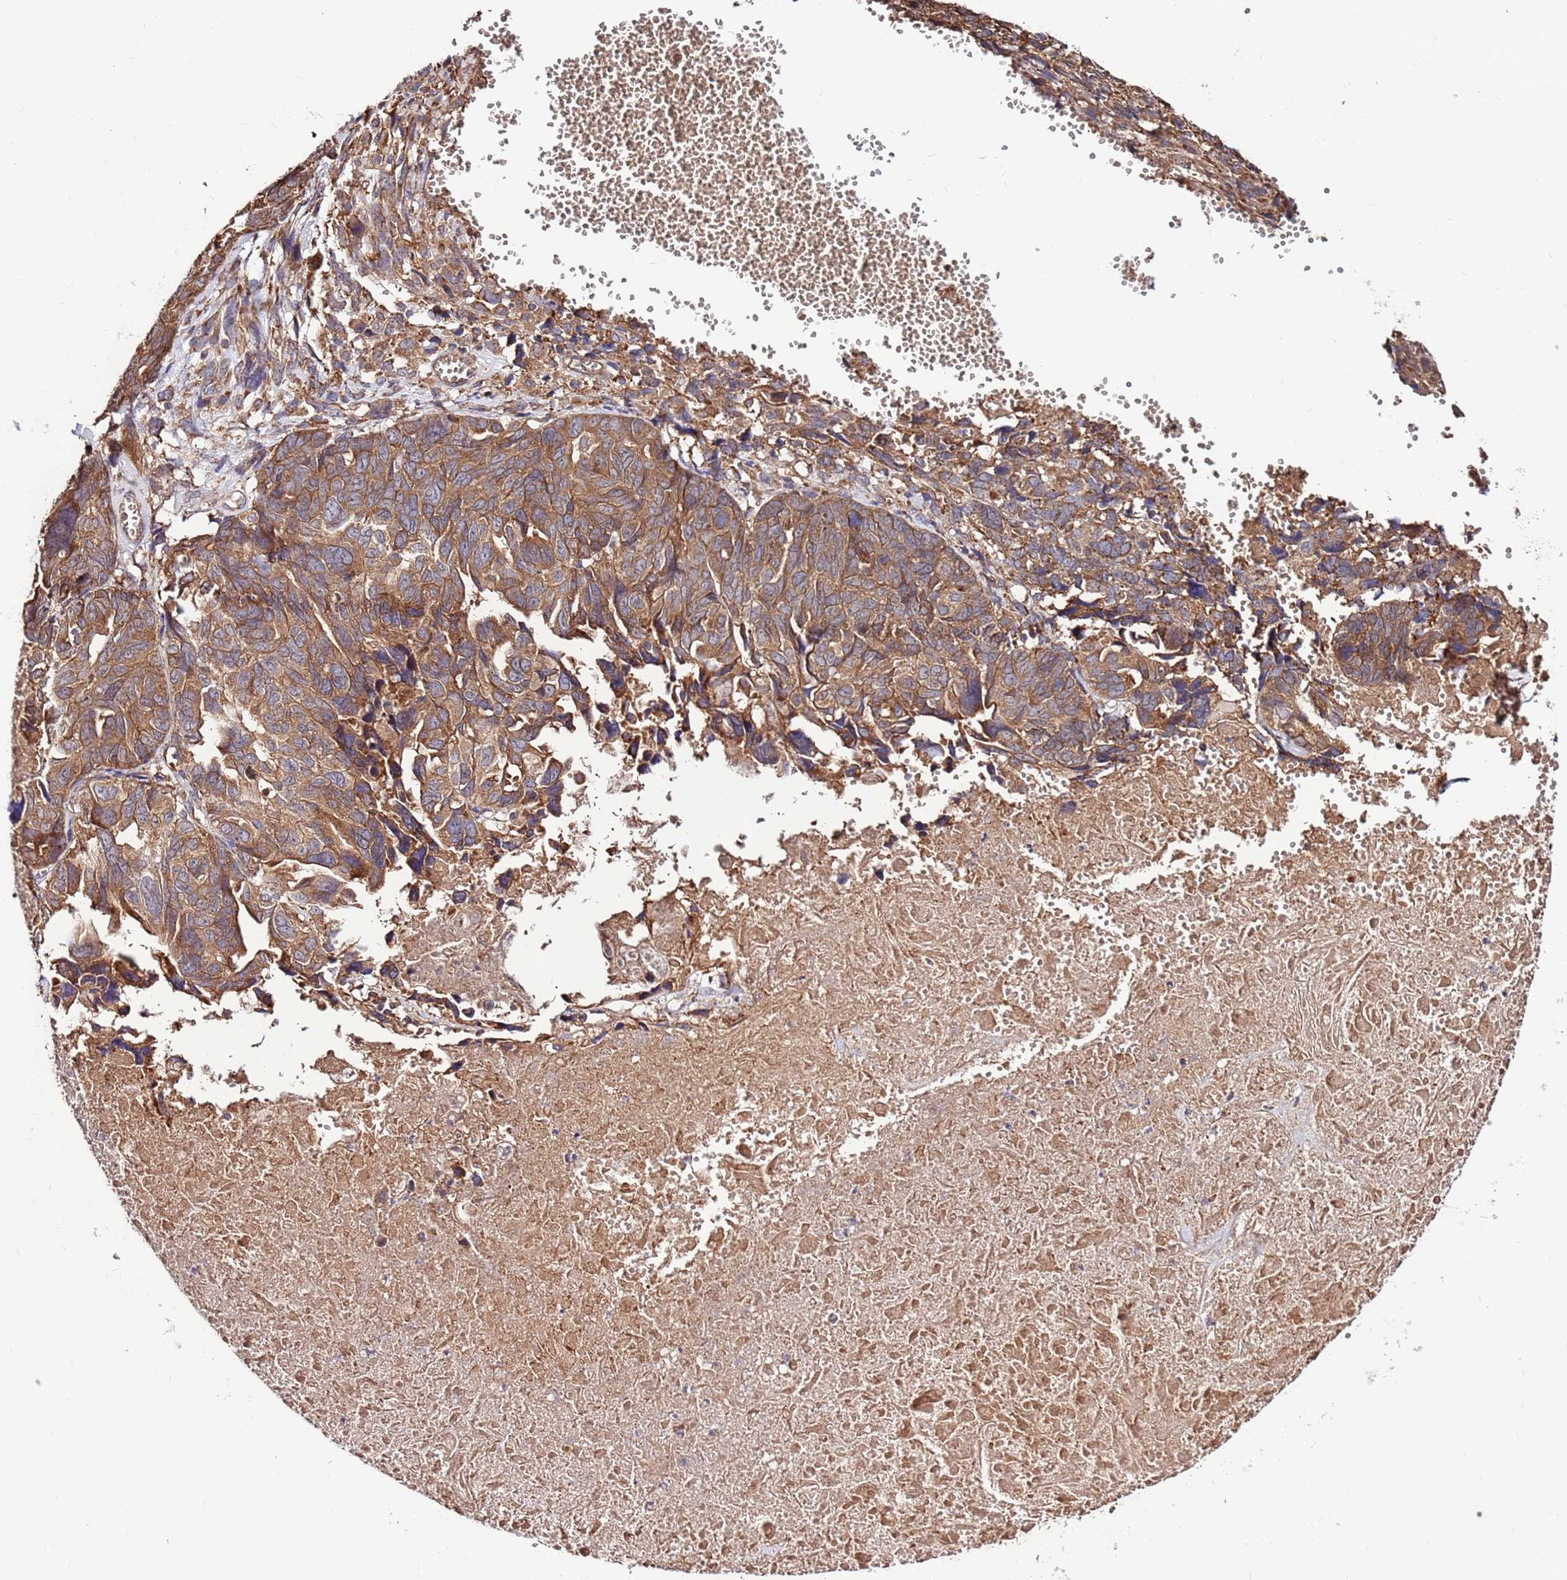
{"staining": {"intensity": "moderate", "quantity": ">75%", "location": "cytoplasmic/membranous"}, "tissue": "ovarian cancer", "cell_type": "Tumor cells", "image_type": "cancer", "snomed": [{"axis": "morphology", "description": "Cystadenocarcinoma, serous, NOS"}, {"axis": "topography", "description": "Ovary"}], "caption": "Ovarian cancer stained with immunohistochemistry (IHC) reveals moderate cytoplasmic/membranous expression in approximately >75% of tumor cells.", "gene": "SLC44A5", "patient": {"sex": "female", "age": 79}}